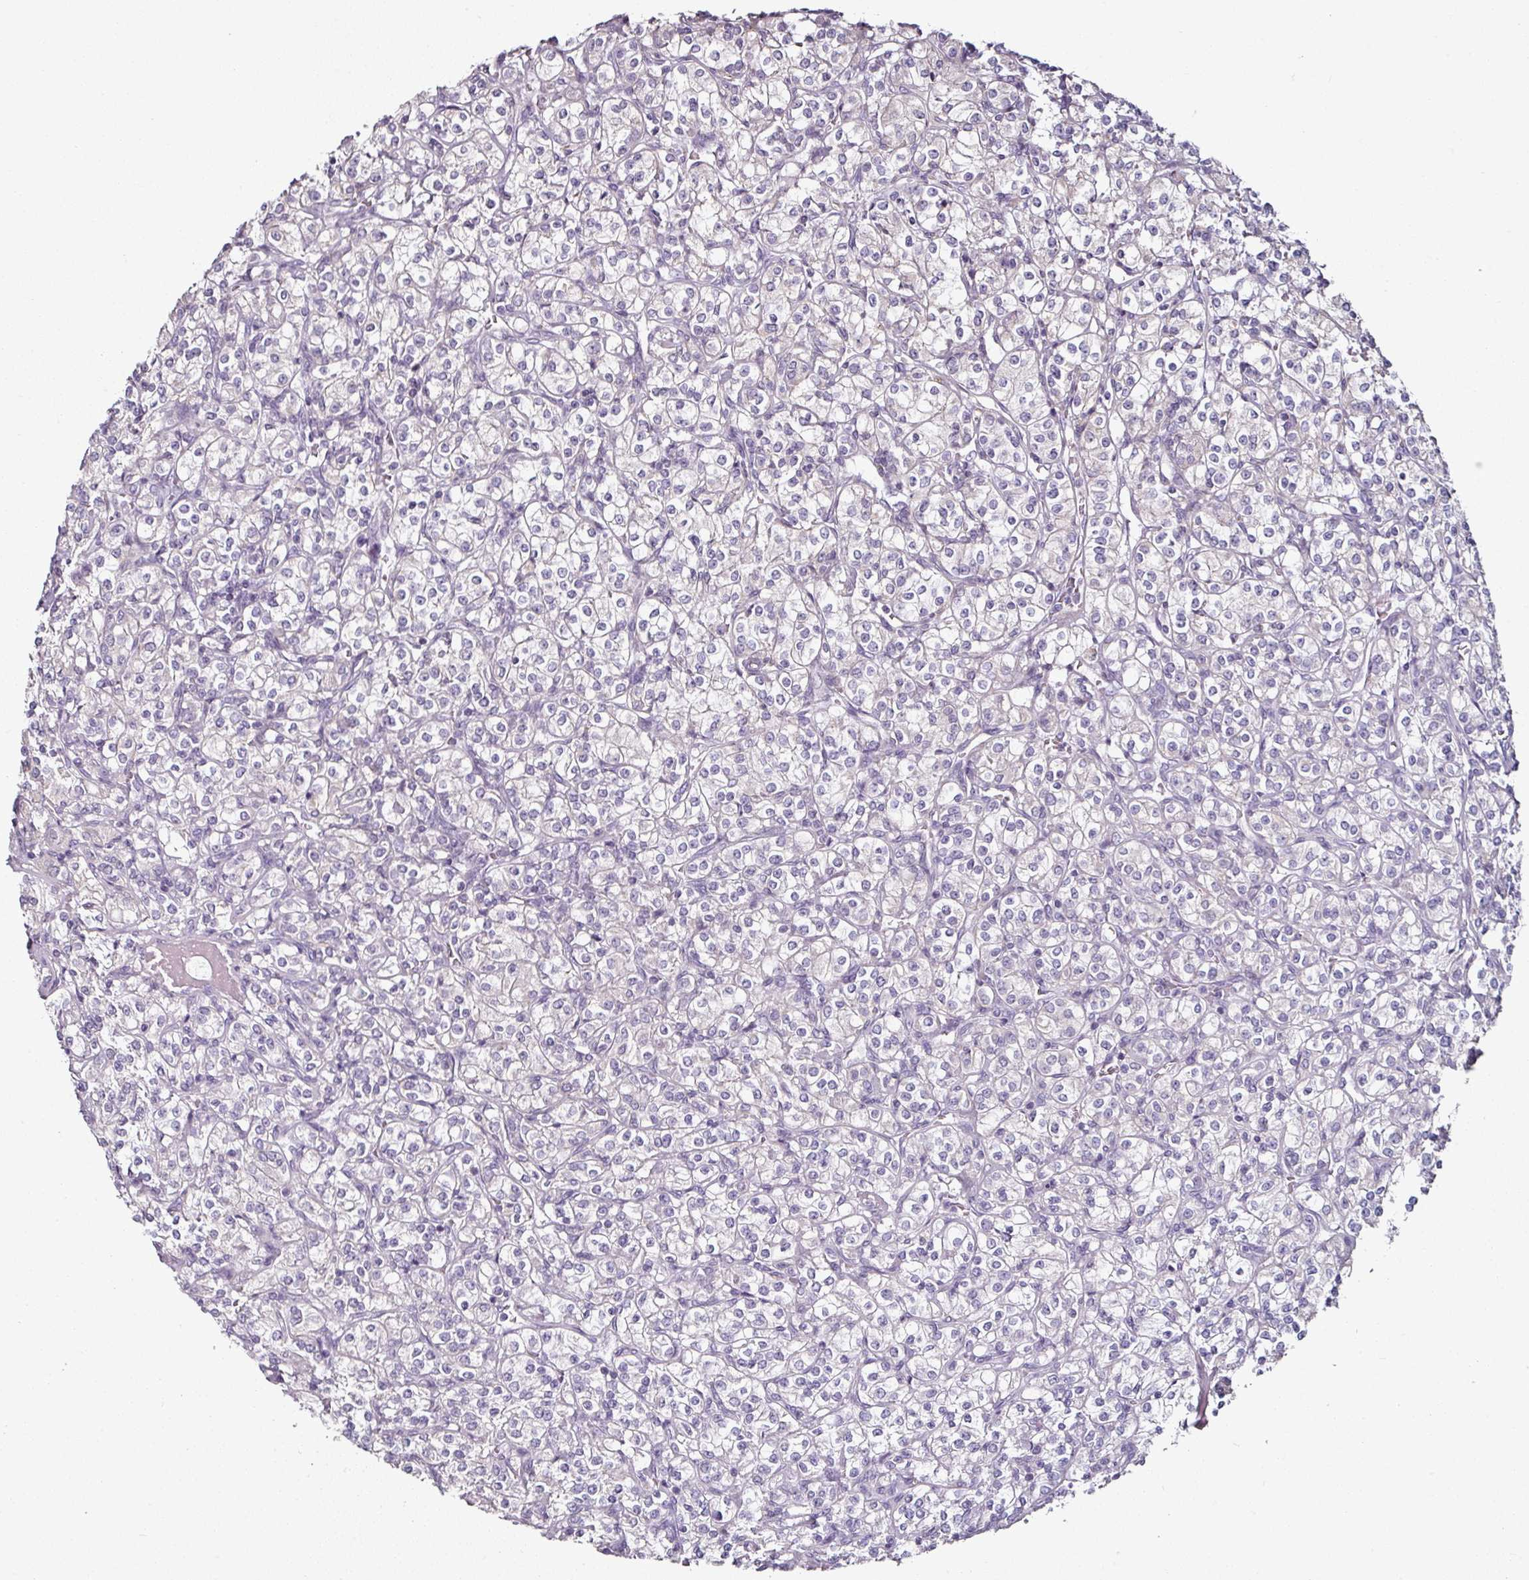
{"staining": {"intensity": "negative", "quantity": "none", "location": "none"}, "tissue": "renal cancer", "cell_type": "Tumor cells", "image_type": "cancer", "snomed": [{"axis": "morphology", "description": "Adenocarcinoma, NOS"}, {"axis": "topography", "description": "Kidney"}], "caption": "IHC histopathology image of human renal cancer stained for a protein (brown), which displays no staining in tumor cells.", "gene": "CAP2", "patient": {"sex": "male", "age": 77}}